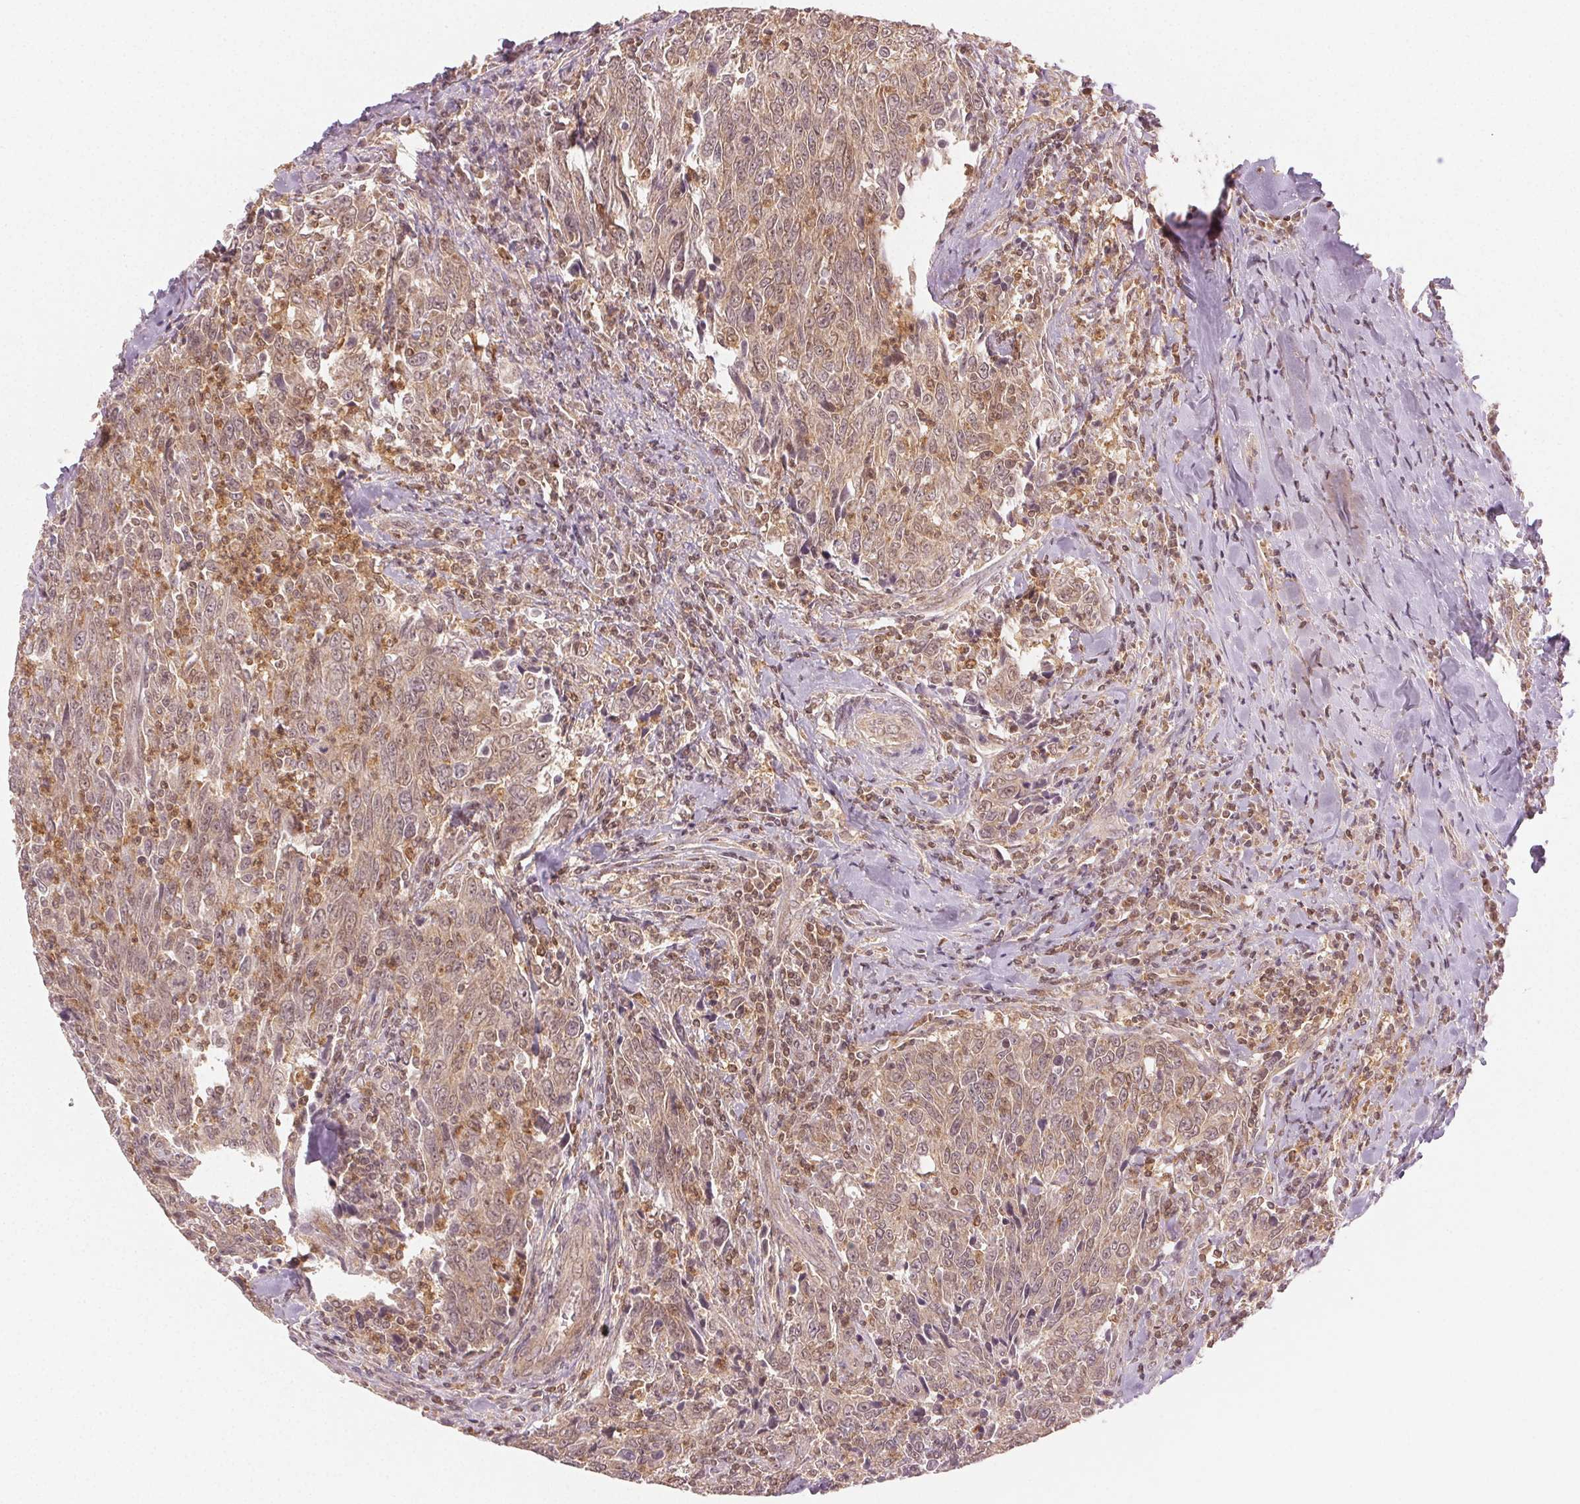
{"staining": {"intensity": "weak", "quantity": ">75%", "location": "cytoplasmic/membranous,nuclear"}, "tissue": "breast cancer", "cell_type": "Tumor cells", "image_type": "cancer", "snomed": [{"axis": "morphology", "description": "Duct carcinoma"}, {"axis": "topography", "description": "Breast"}], "caption": "Breast cancer stained with a protein marker reveals weak staining in tumor cells.", "gene": "MAPK14", "patient": {"sex": "female", "age": 50}}